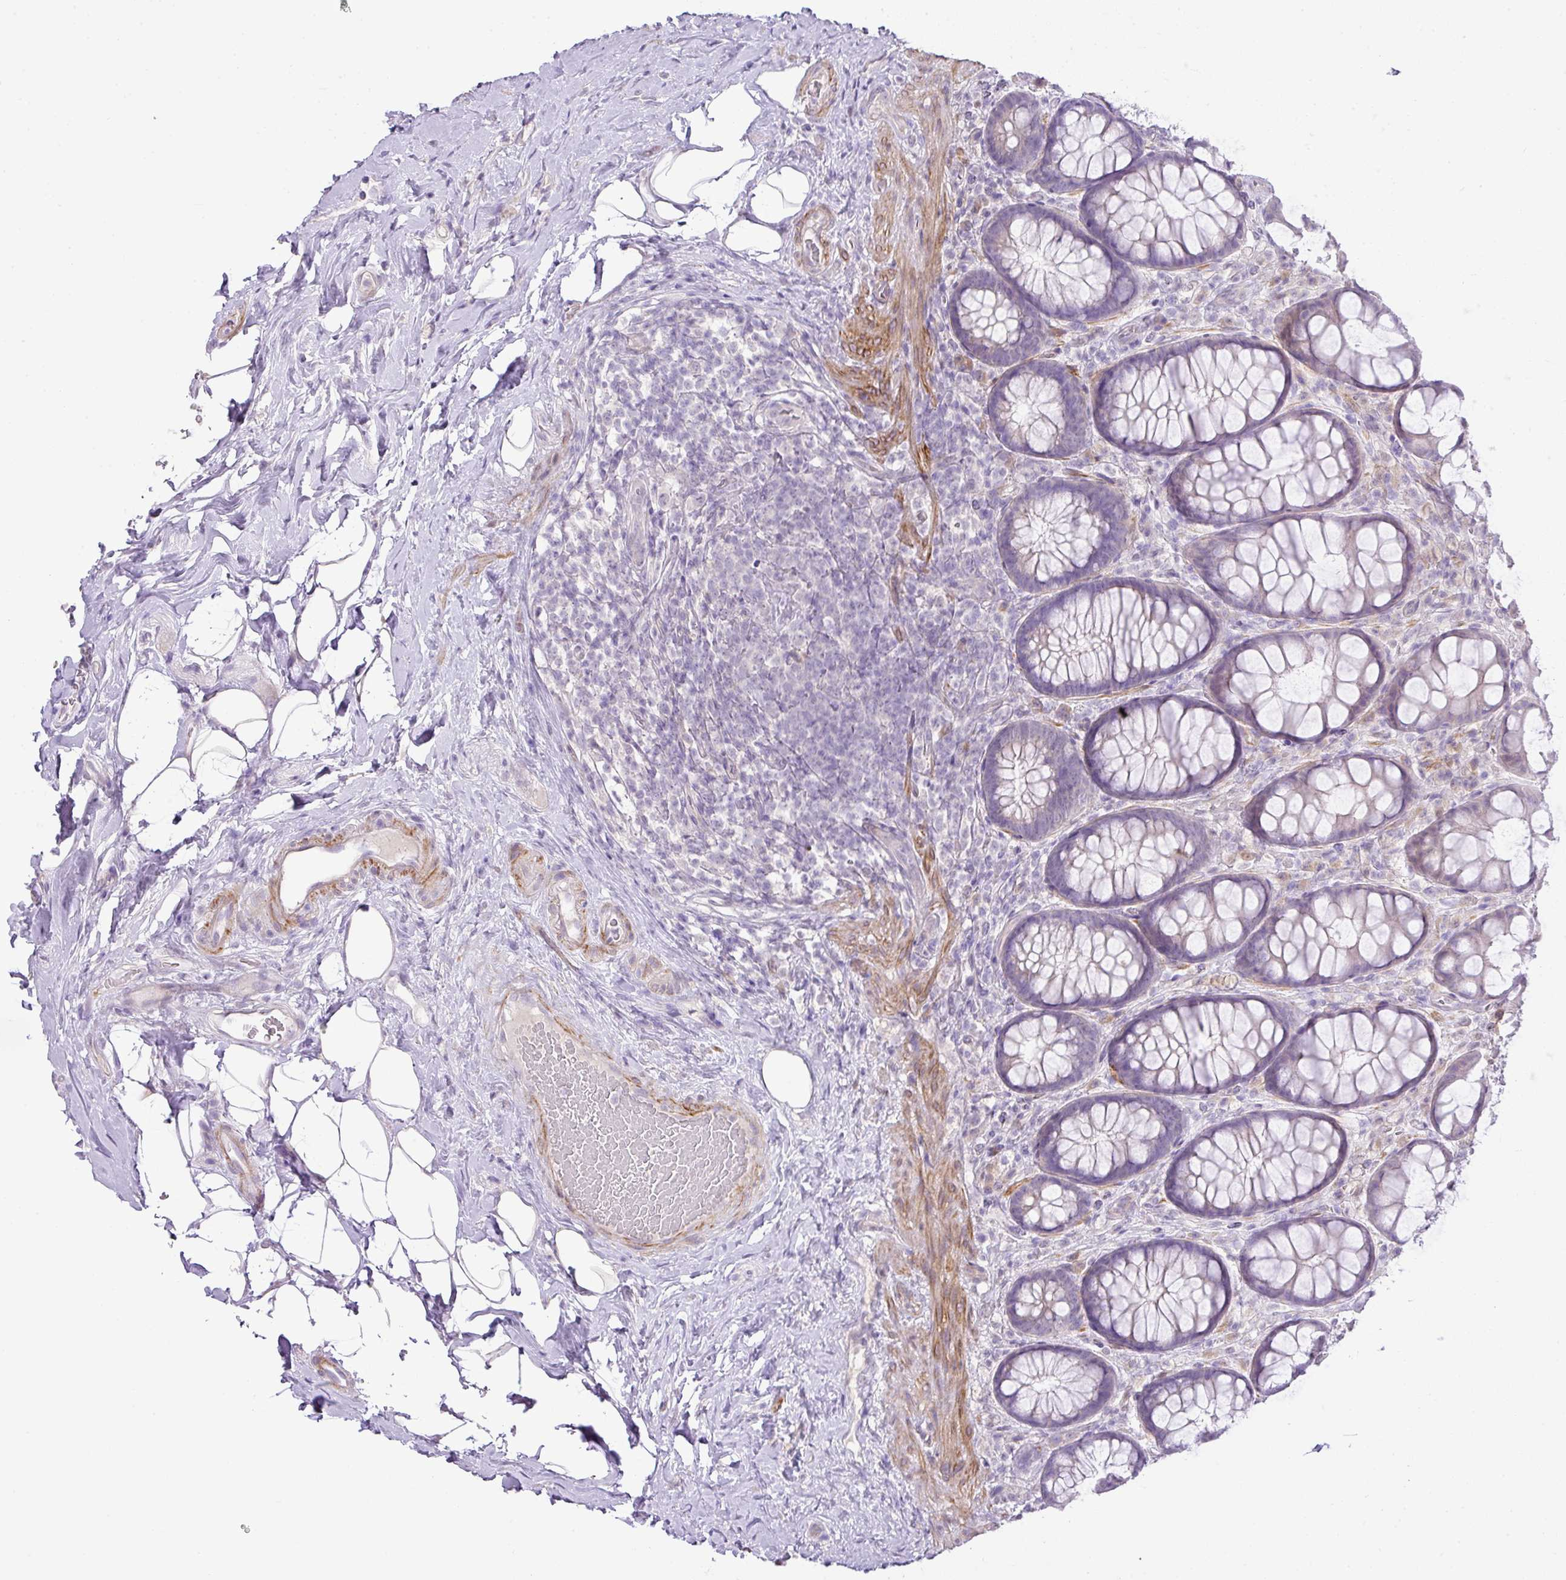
{"staining": {"intensity": "weak", "quantity": "<25%", "location": "cytoplasmic/membranous"}, "tissue": "rectum", "cell_type": "Glandular cells", "image_type": "normal", "snomed": [{"axis": "morphology", "description": "Normal tissue, NOS"}, {"axis": "topography", "description": "Rectum"}], "caption": "Human rectum stained for a protein using IHC exhibits no expression in glandular cells.", "gene": "DIP2A", "patient": {"sex": "female", "age": 67}}